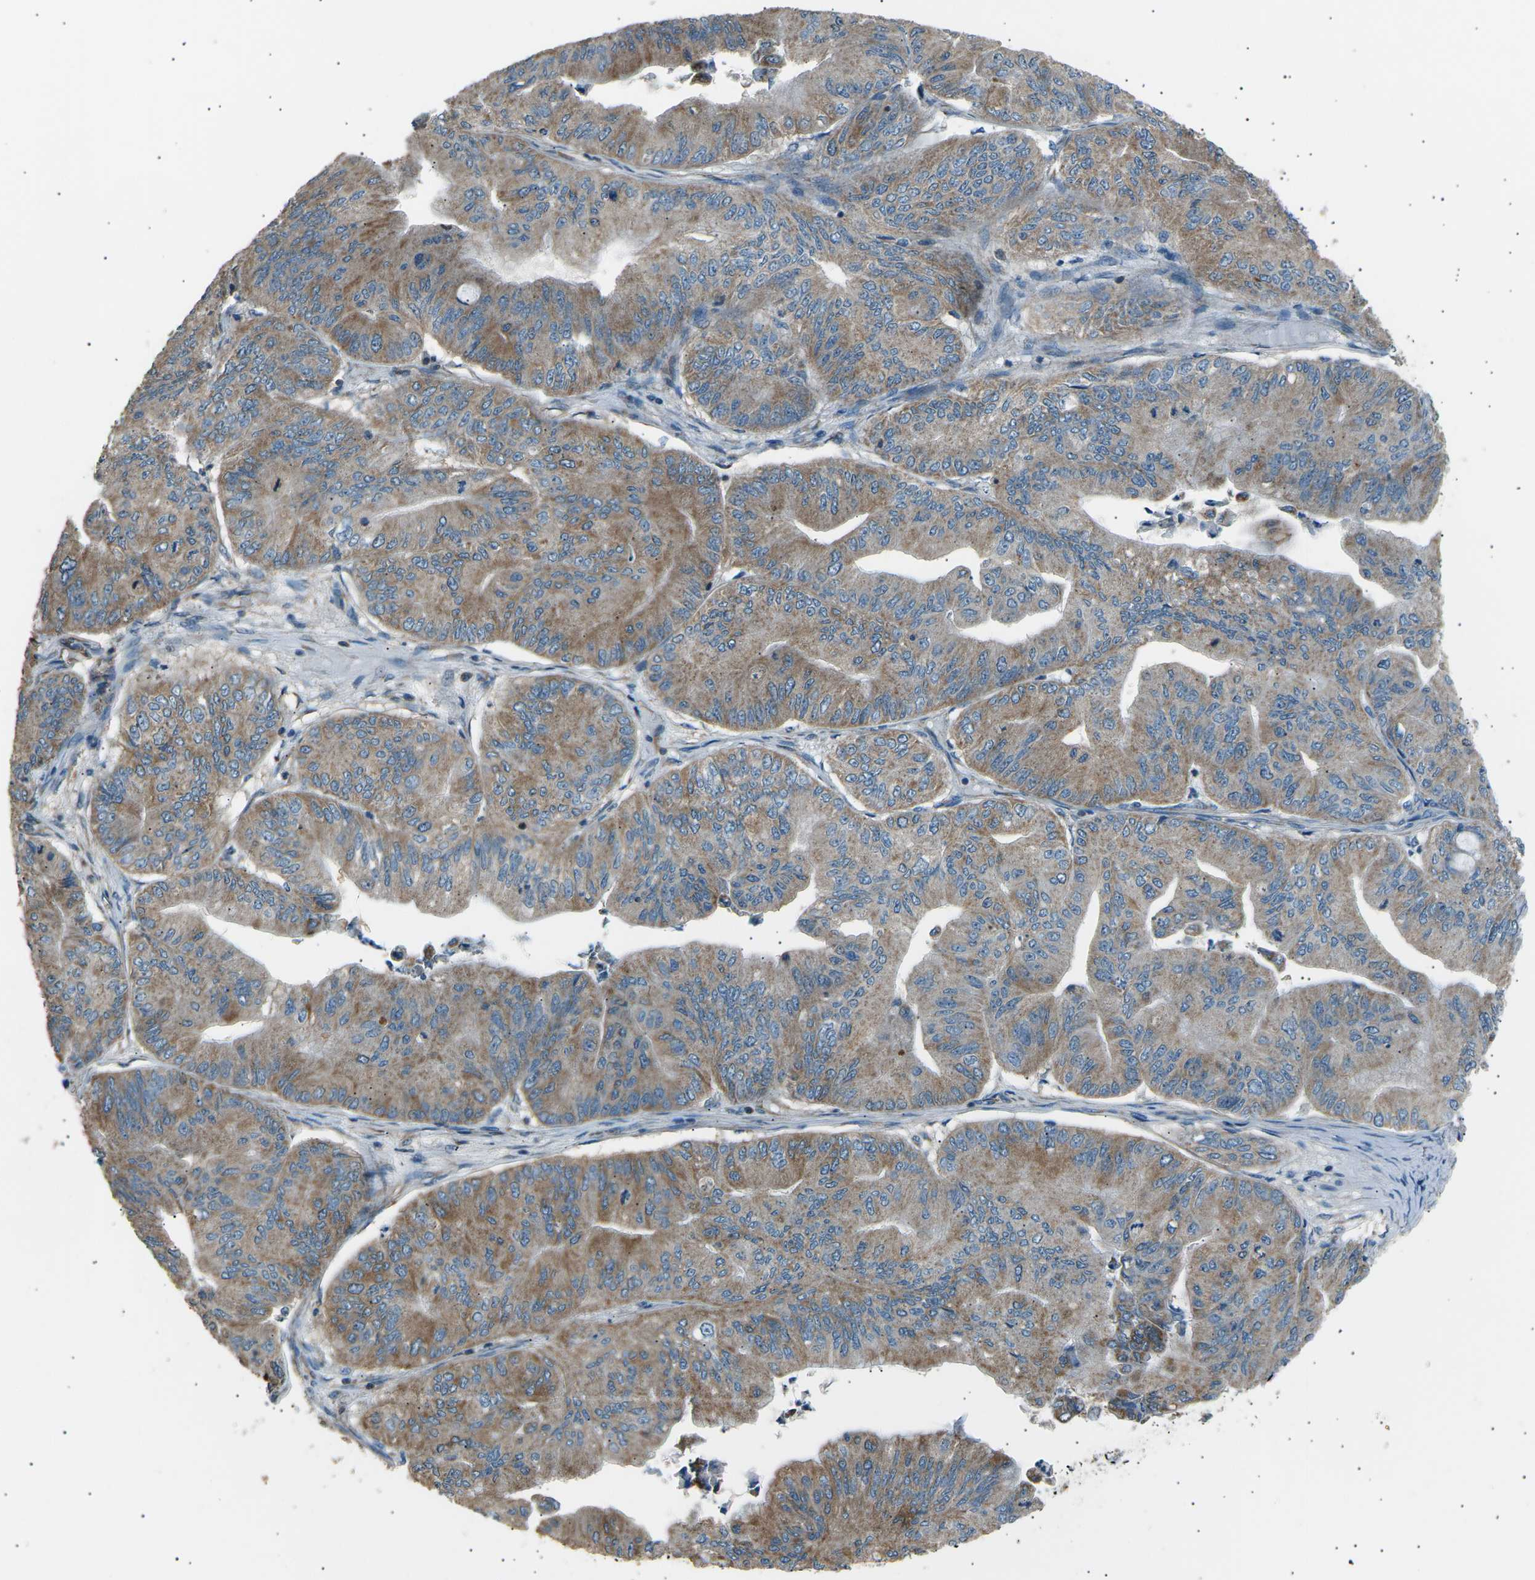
{"staining": {"intensity": "moderate", "quantity": ">75%", "location": "cytoplasmic/membranous"}, "tissue": "ovarian cancer", "cell_type": "Tumor cells", "image_type": "cancer", "snomed": [{"axis": "morphology", "description": "Cystadenocarcinoma, mucinous, NOS"}, {"axis": "topography", "description": "Ovary"}], "caption": "Immunohistochemistry (IHC) of ovarian cancer (mucinous cystadenocarcinoma) reveals medium levels of moderate cytoplasmic/membranous staining in approximately >75% of tumor cells.", "gene": "SLK", "patient": {"sex": "female", "age": 61}}